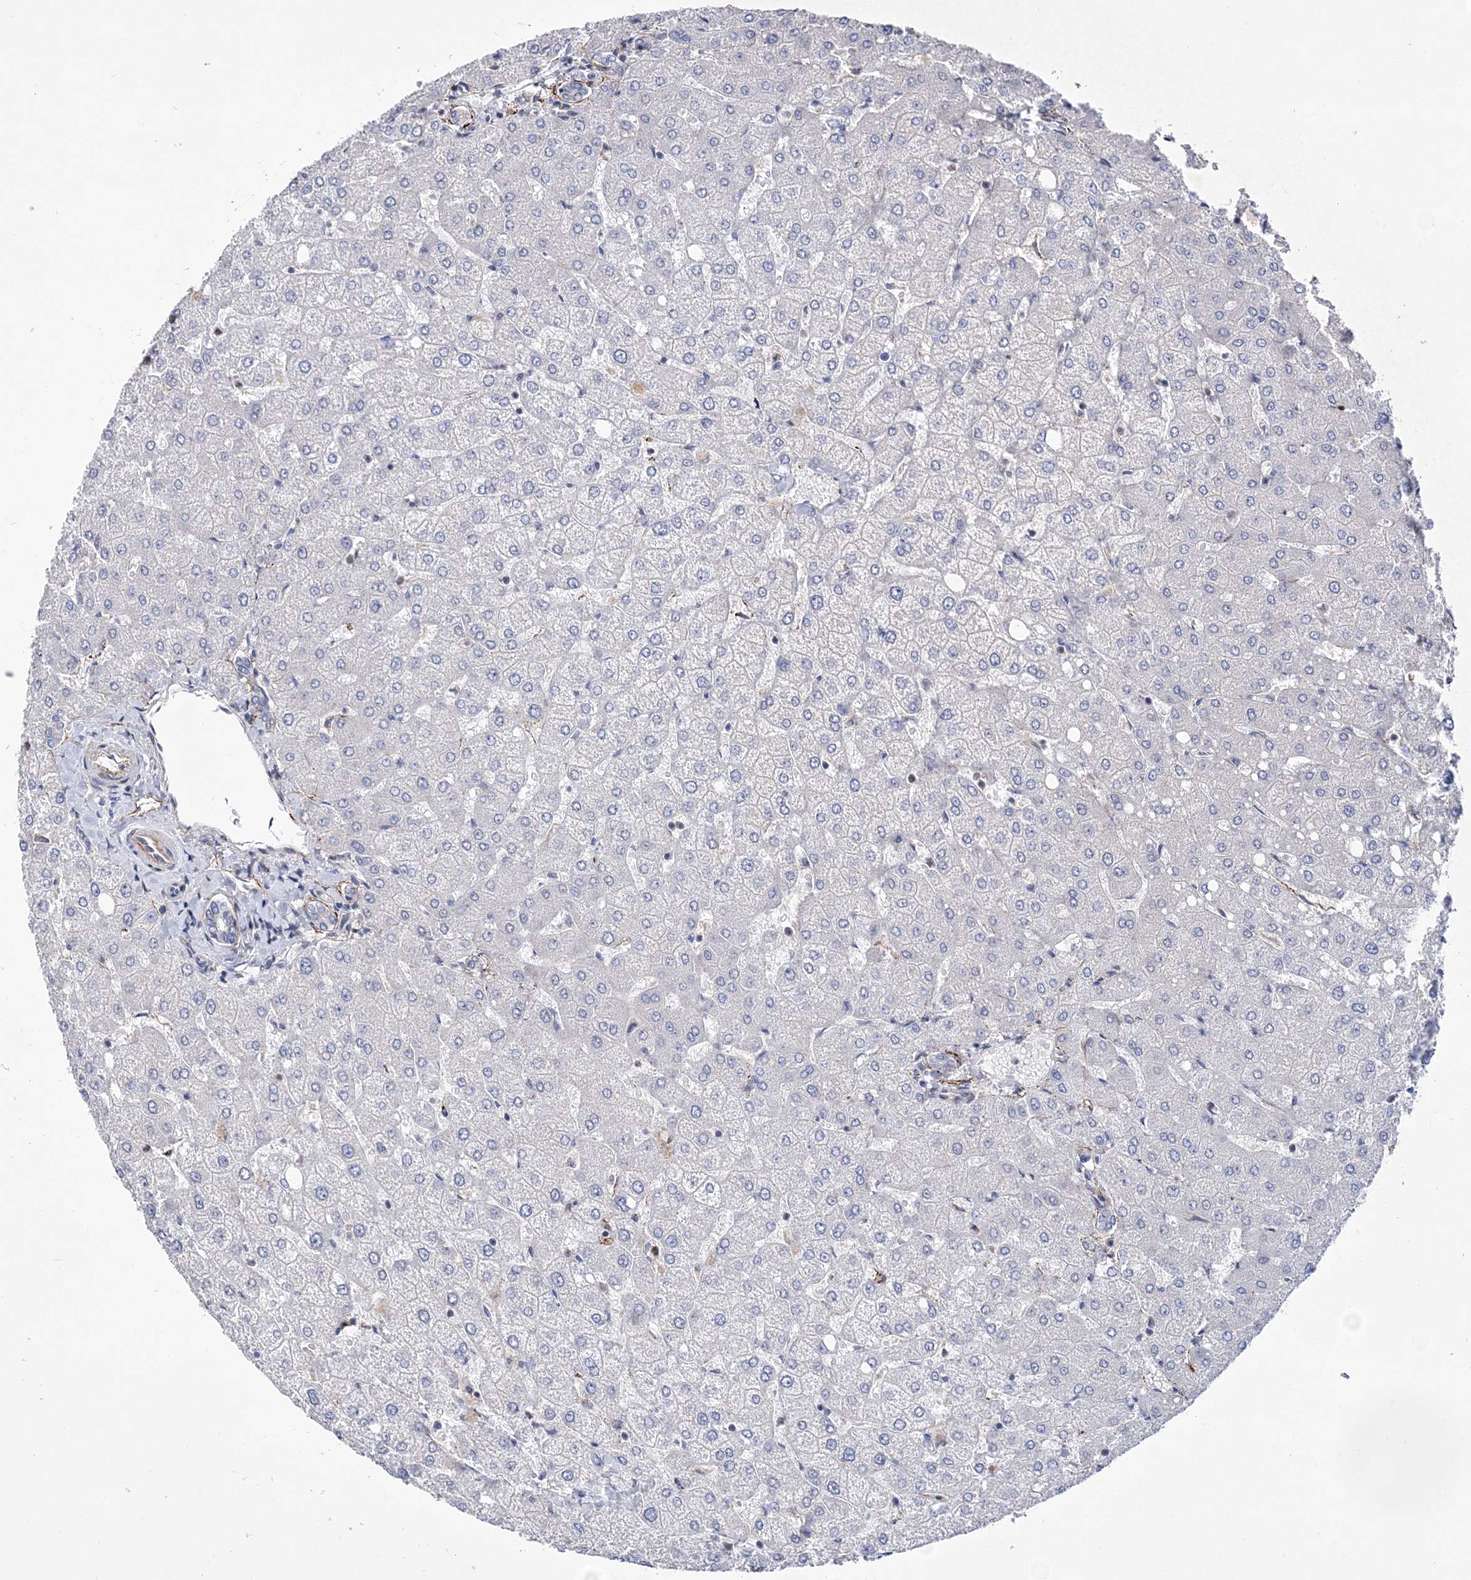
{"staining": {"intensity": "negative", "quantity": "none", "location": "none"}, "tissue": "liver", "cell_type": "Cholangiocytes", "image_type": "normal", "snomed": [{"axis": "morphology", "description": "Normal tissue, NOS"}, {"axis": "topography", "description": "Liver"}], "caption": "Immunohistochemical staining of normal human liver exhibits no significant expression in cholangiocytes. (Stains: DAB (3,3'-diaminobenzidine) immunohistochemistry (IHC) with hematoxylin counter stain, Microscopy: brightfield microscopy at high magnification).", "gene": "BOD1L1", "patient": {"sex": "female", "age": 54}}